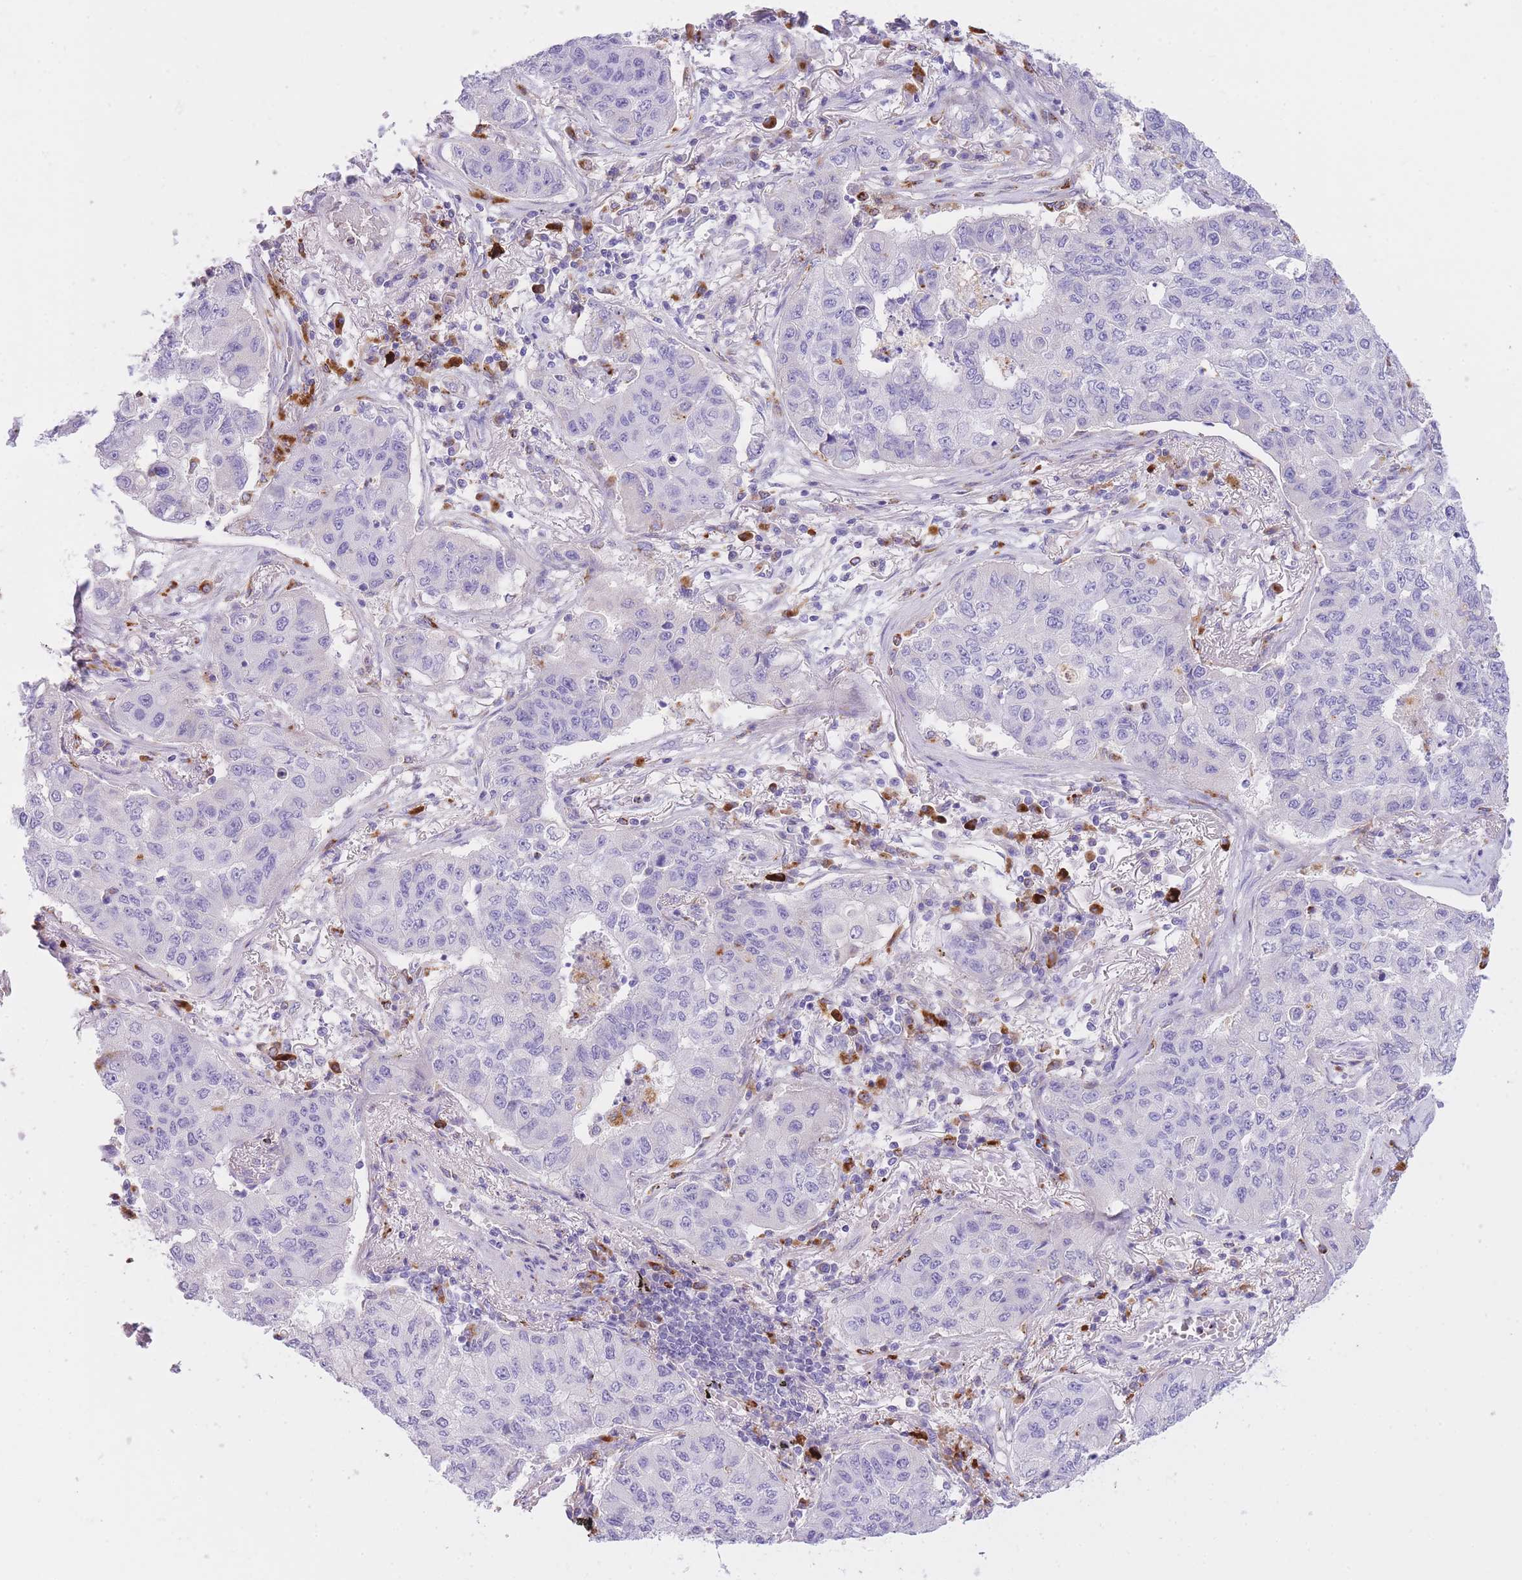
{"staining": {"intensity": "negative", "quantity": "none", "location": "none"}, "tissue": "lung cancer", "cell_type": "Tumor cells", "image_type": "cancer", "snomed": [{"axis": "morphology", "description": "Squamous cell carcinoma, NOS"}, {"axis": "topography", "description": "Lung"}], "caption": "Immunohistochemistry (IHC) image of lung cancer (squamous cell carcinoma) stained for a protein (brown), which shows no positivity in tumor cells.", "gene": "PLBD1", "patient": {"sex": "male", "age": 74}}